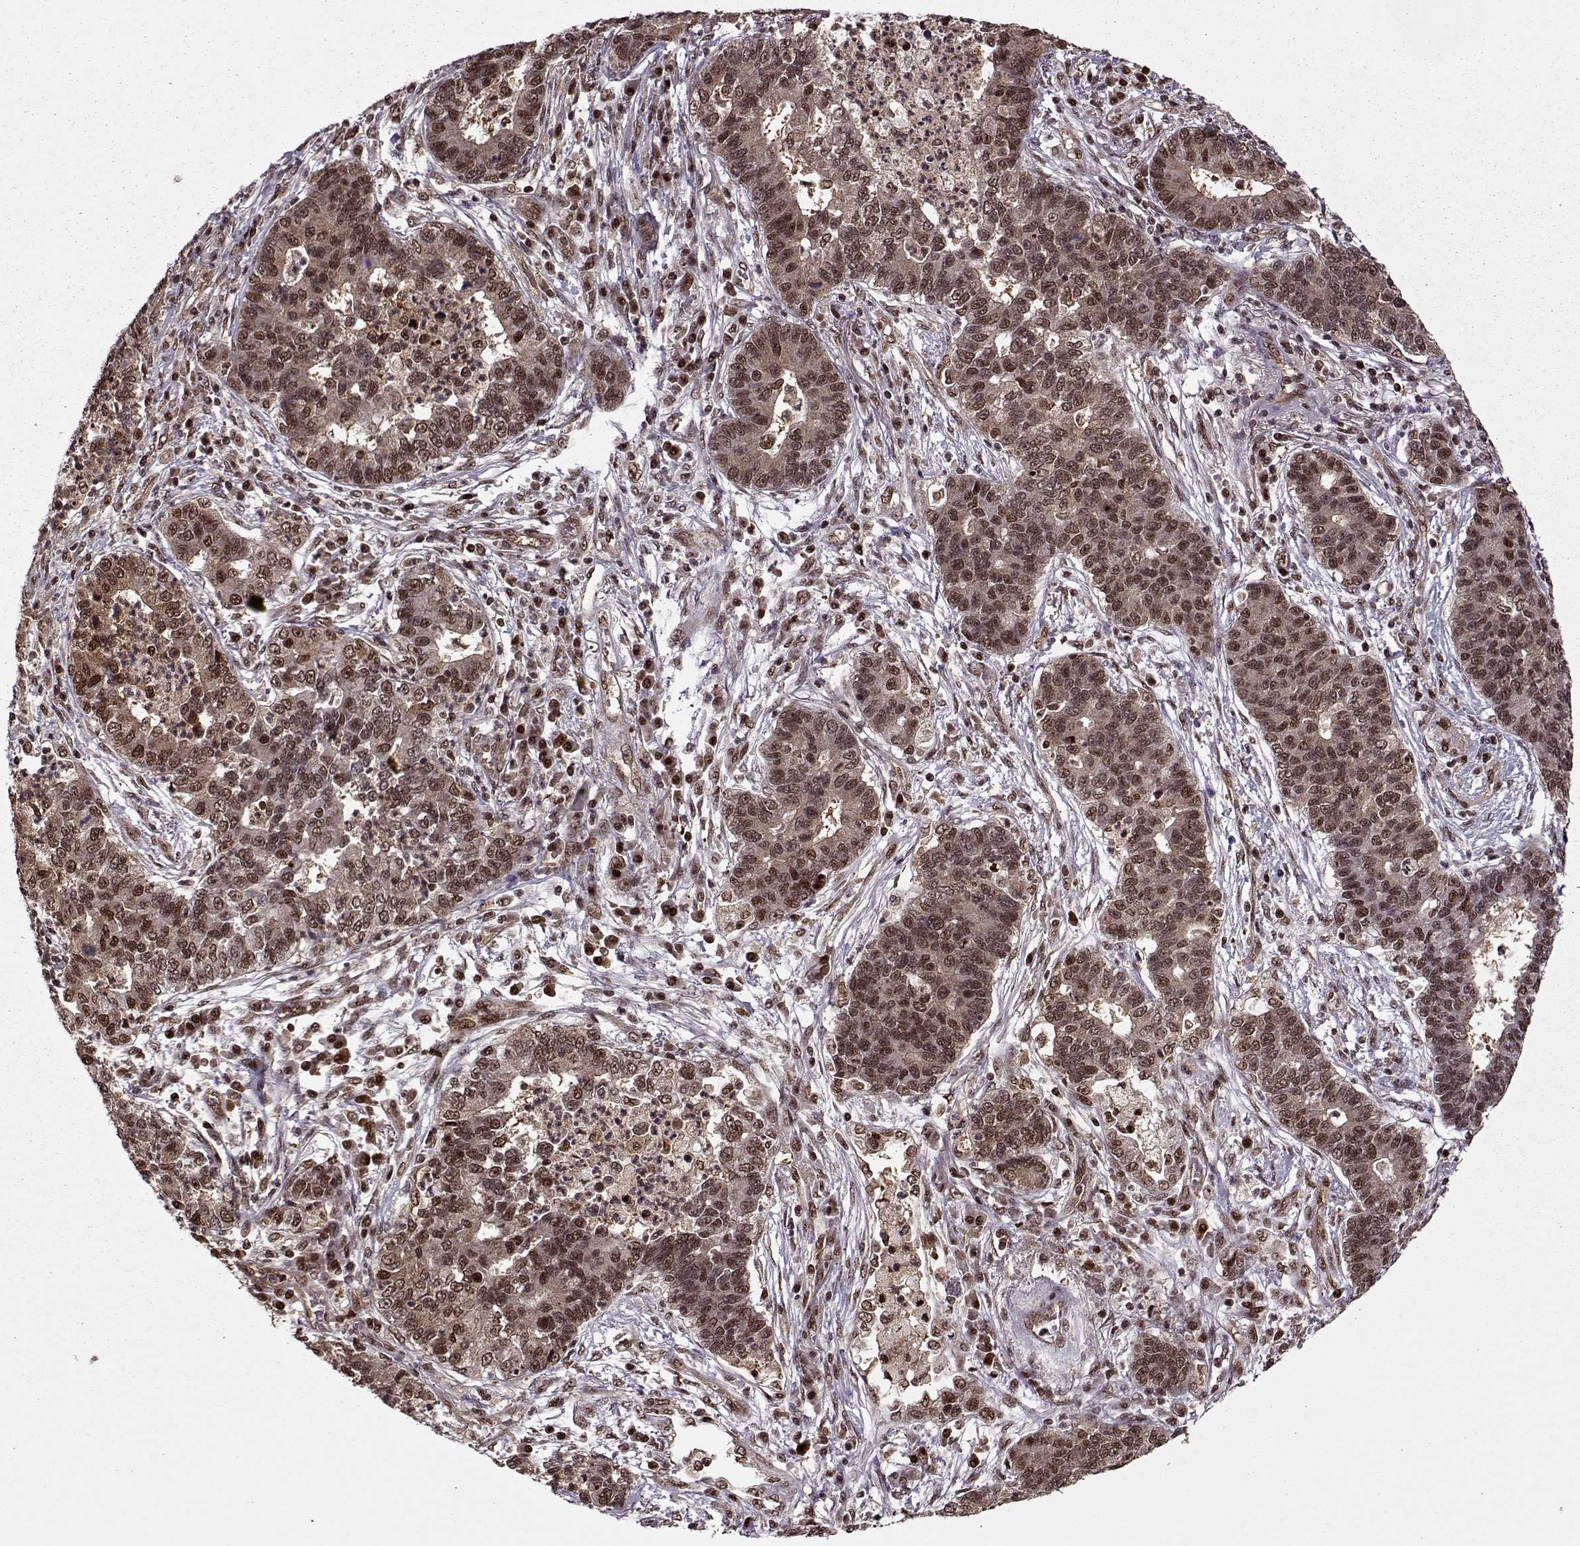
{"staining": {"intensity": "moderate", "quantity": ">75%", "location": "cytoplasmic/membranous,nuclear"}, "tissue": "lung cancer", "cell_type": "Tumor cells", "image_type": "cancer", "snomed": [{"axis": "morphology", "description": "Adenocarcinoma, NOS"}, {"axis": "topography", "description": "Lung"}], "caption": "Tumor cells show medium levels of moderate cytoplasmic/membranous and nuclear positivity in about >75% of cells in human adenocarcinoma (lung).", "gene": "PSMA7", "patient": {"sex": "female", "age": 57}}